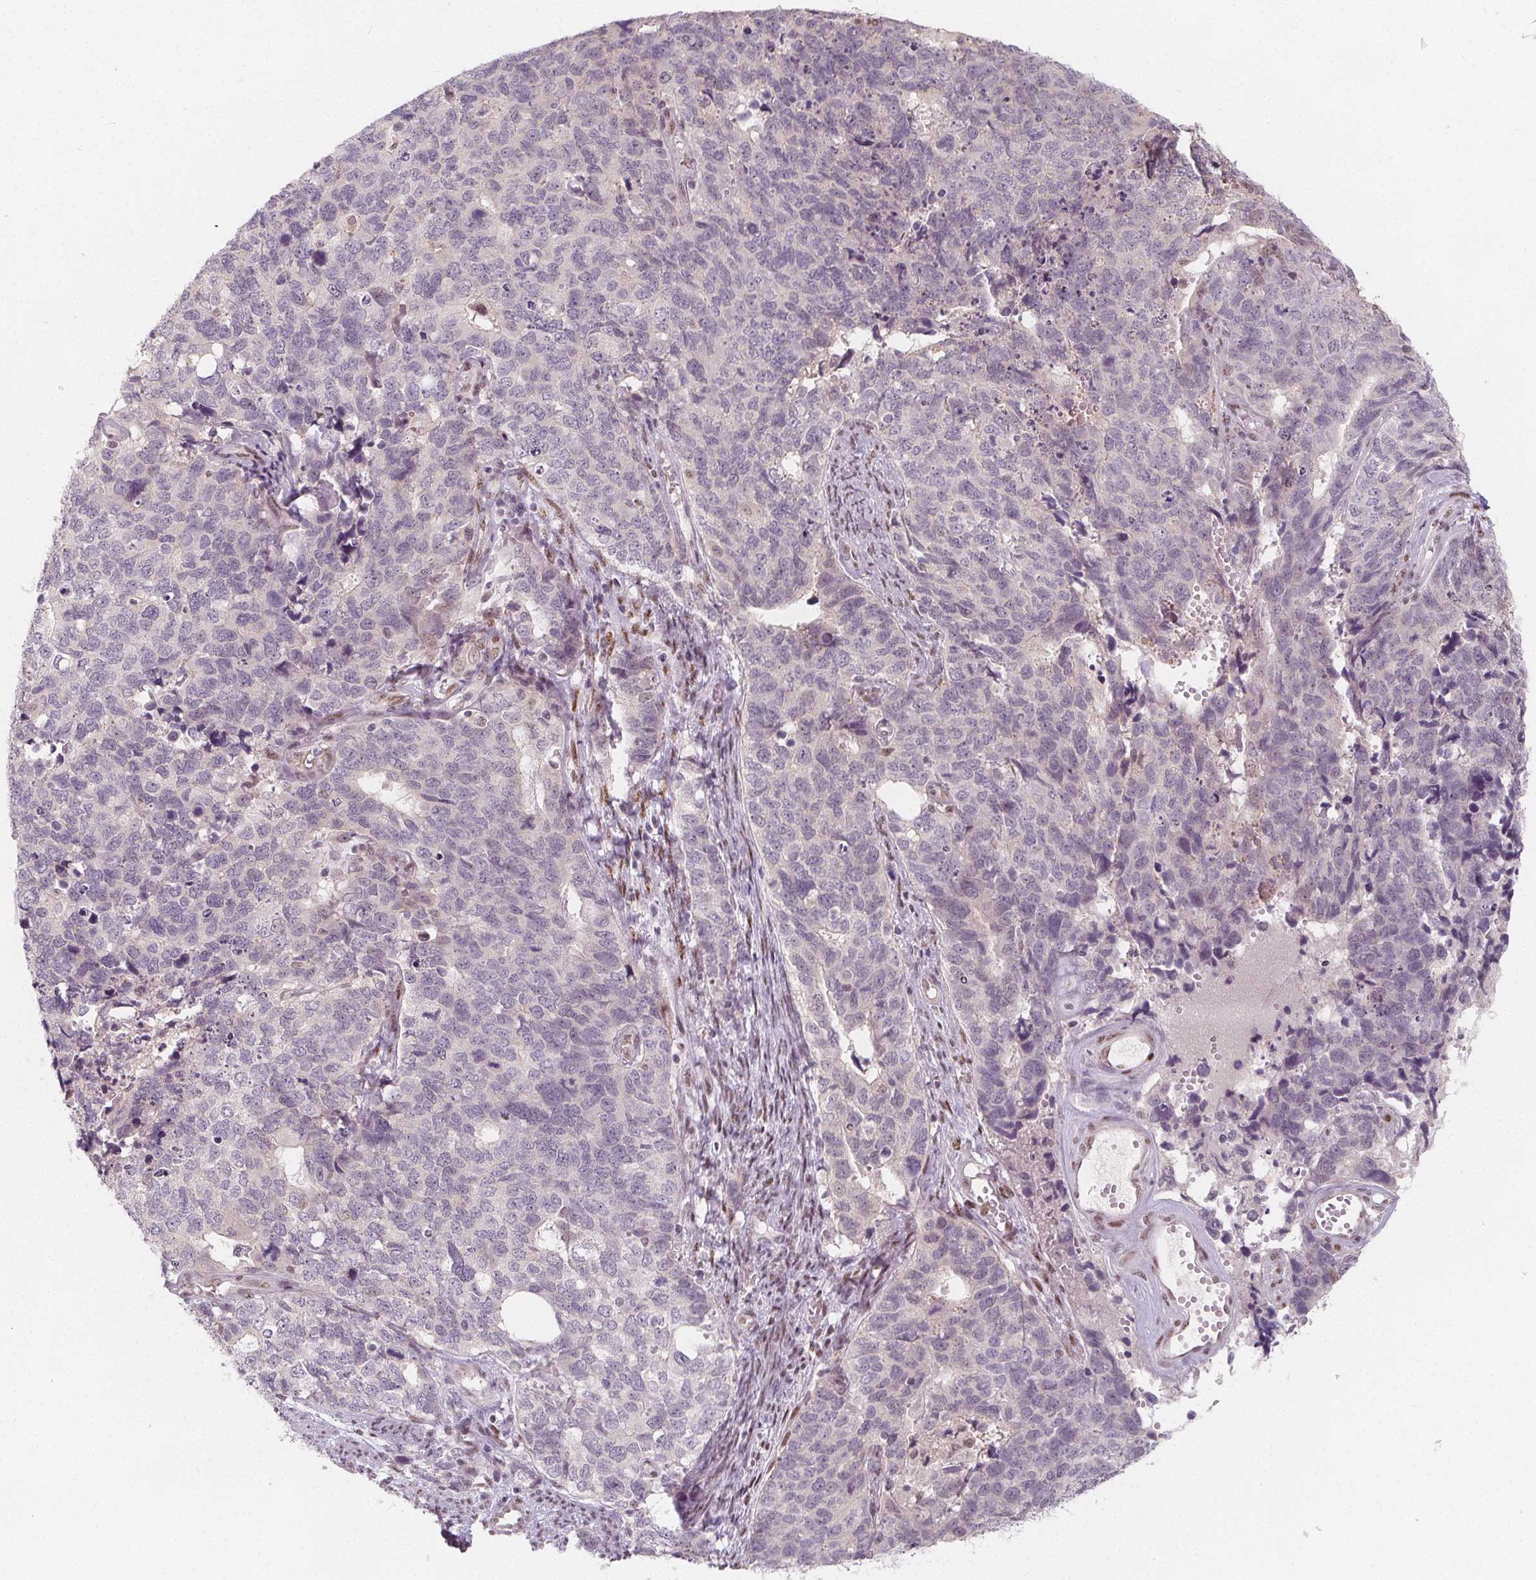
{"staining": {"intensity": "weak", "quantity": "<25%", "location": "cytoplasmic/membranous"}, "tissue": "cervical cancer", "cell_type": "Tumor cells", "image_type": "cancer", "snomed": [{"axis": "morphology", "description": "Squamous cell carcinoma, NOS"}, {"axis": "topography", "description": "Cervix"}], "caption": "Histopathology image shows no protein staining in tumor cells of cervical cancer tissue. Brightfield microscopy of immunohistochemistry (IHC) stained with DAB (3,3'-diaminobenzidine) (brown) and hematoxylin (blue), captured at high magnification.", "gene": "DRC3", "patient": {"sex": "female", "age": 63}}